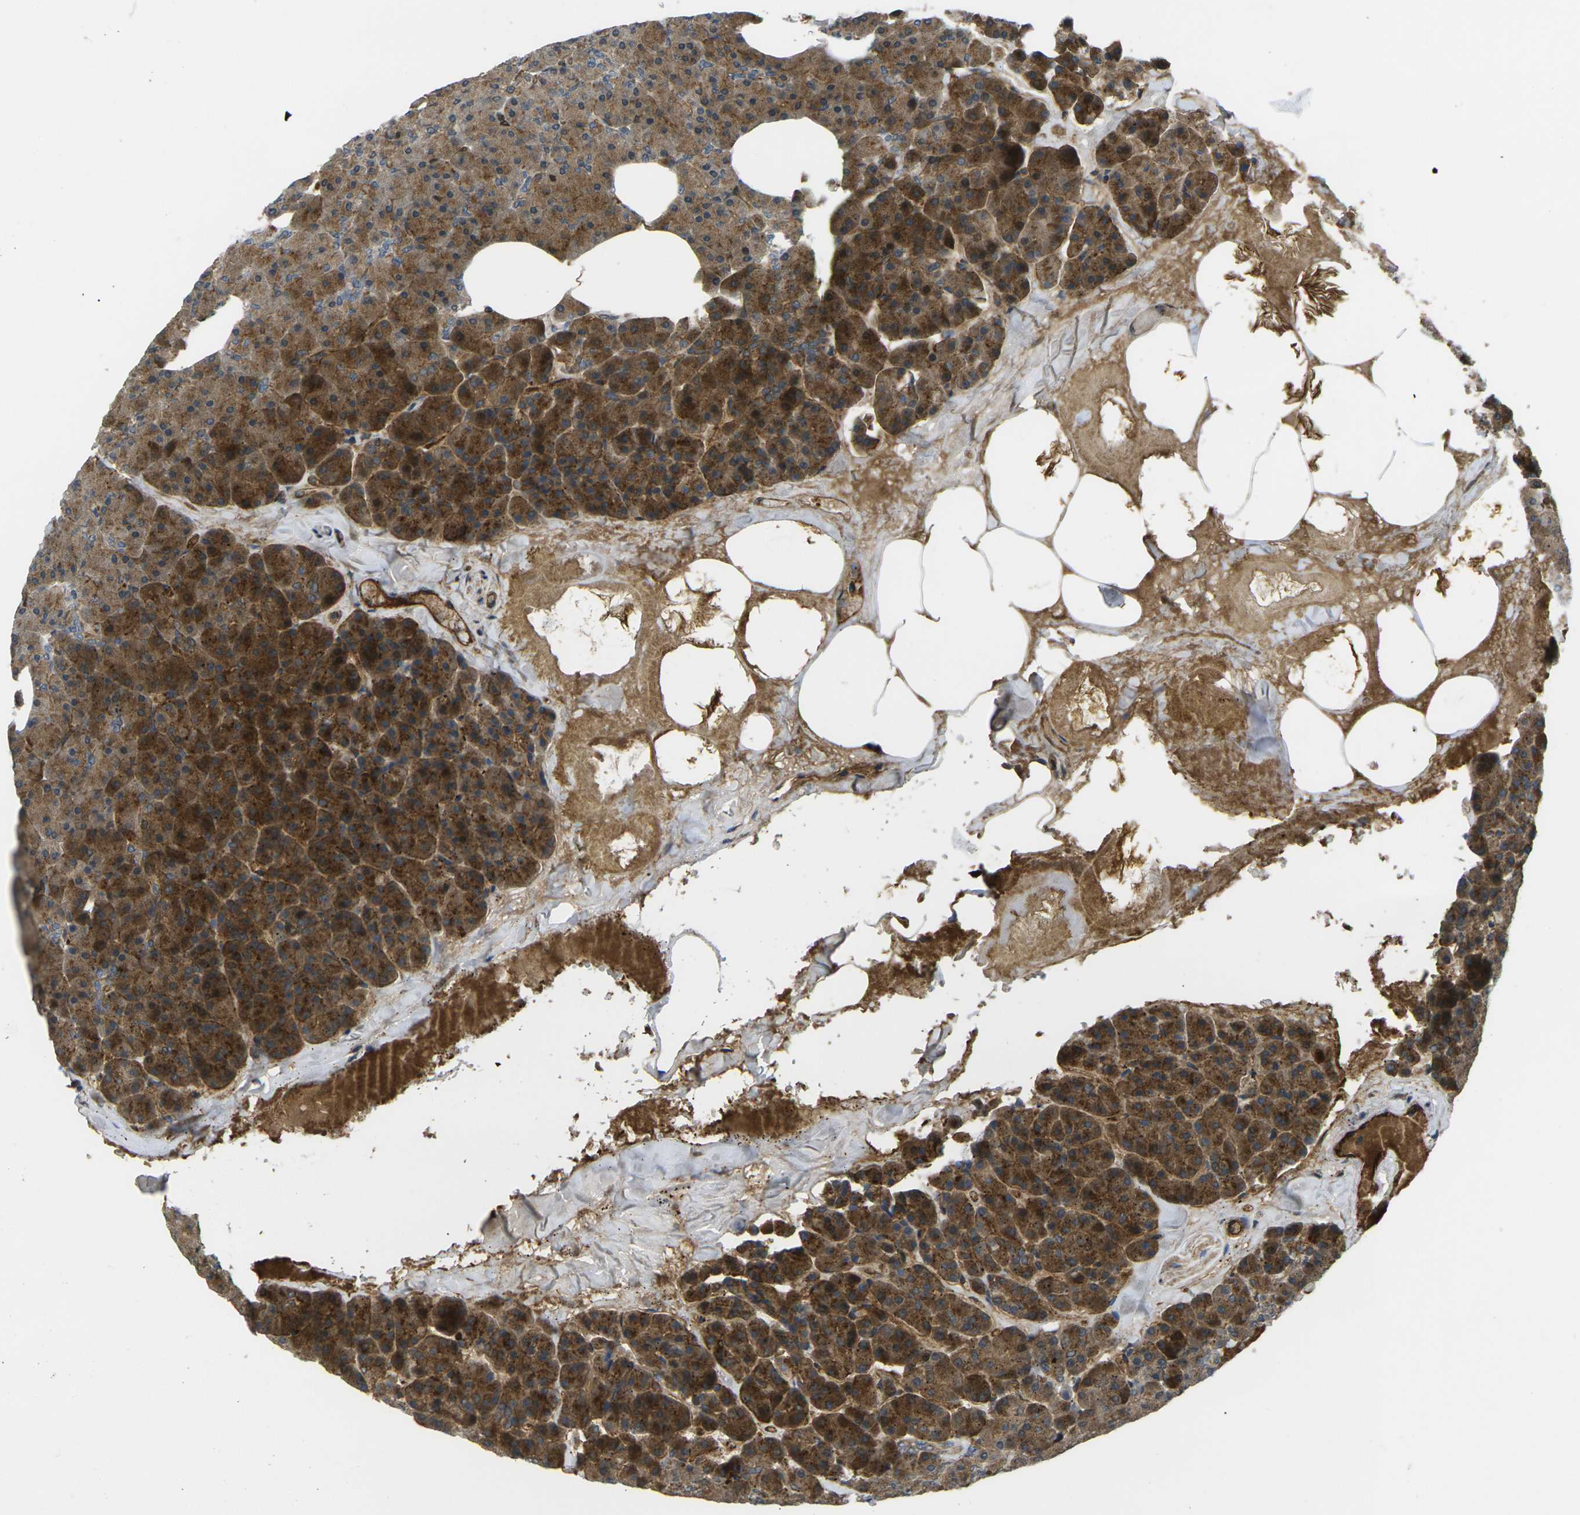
{"staining": {"intensity": "moderate", "quantity": ">75%", "location": "cytoplasmic/membranous"}, "tissue": "pancreas", "cell_type": "Exocrine glandular cells", "image_type": "normal", "snomed": [{"axis": "morphology", "description": "Normal tissue, NOS"}, {"axis": "topography", "description": "Pancreas"}], "caption": "Immunohistochemical staining of benign pancreas reveals >75% levels of moderate cytoplasmic/membranous protein positivity in about >75% of exocrine glandular cells. (IHC, brightfield microscopy, high magnification).", "gene": "ECE1", "patient": {"sex": "female", "age": 35}}